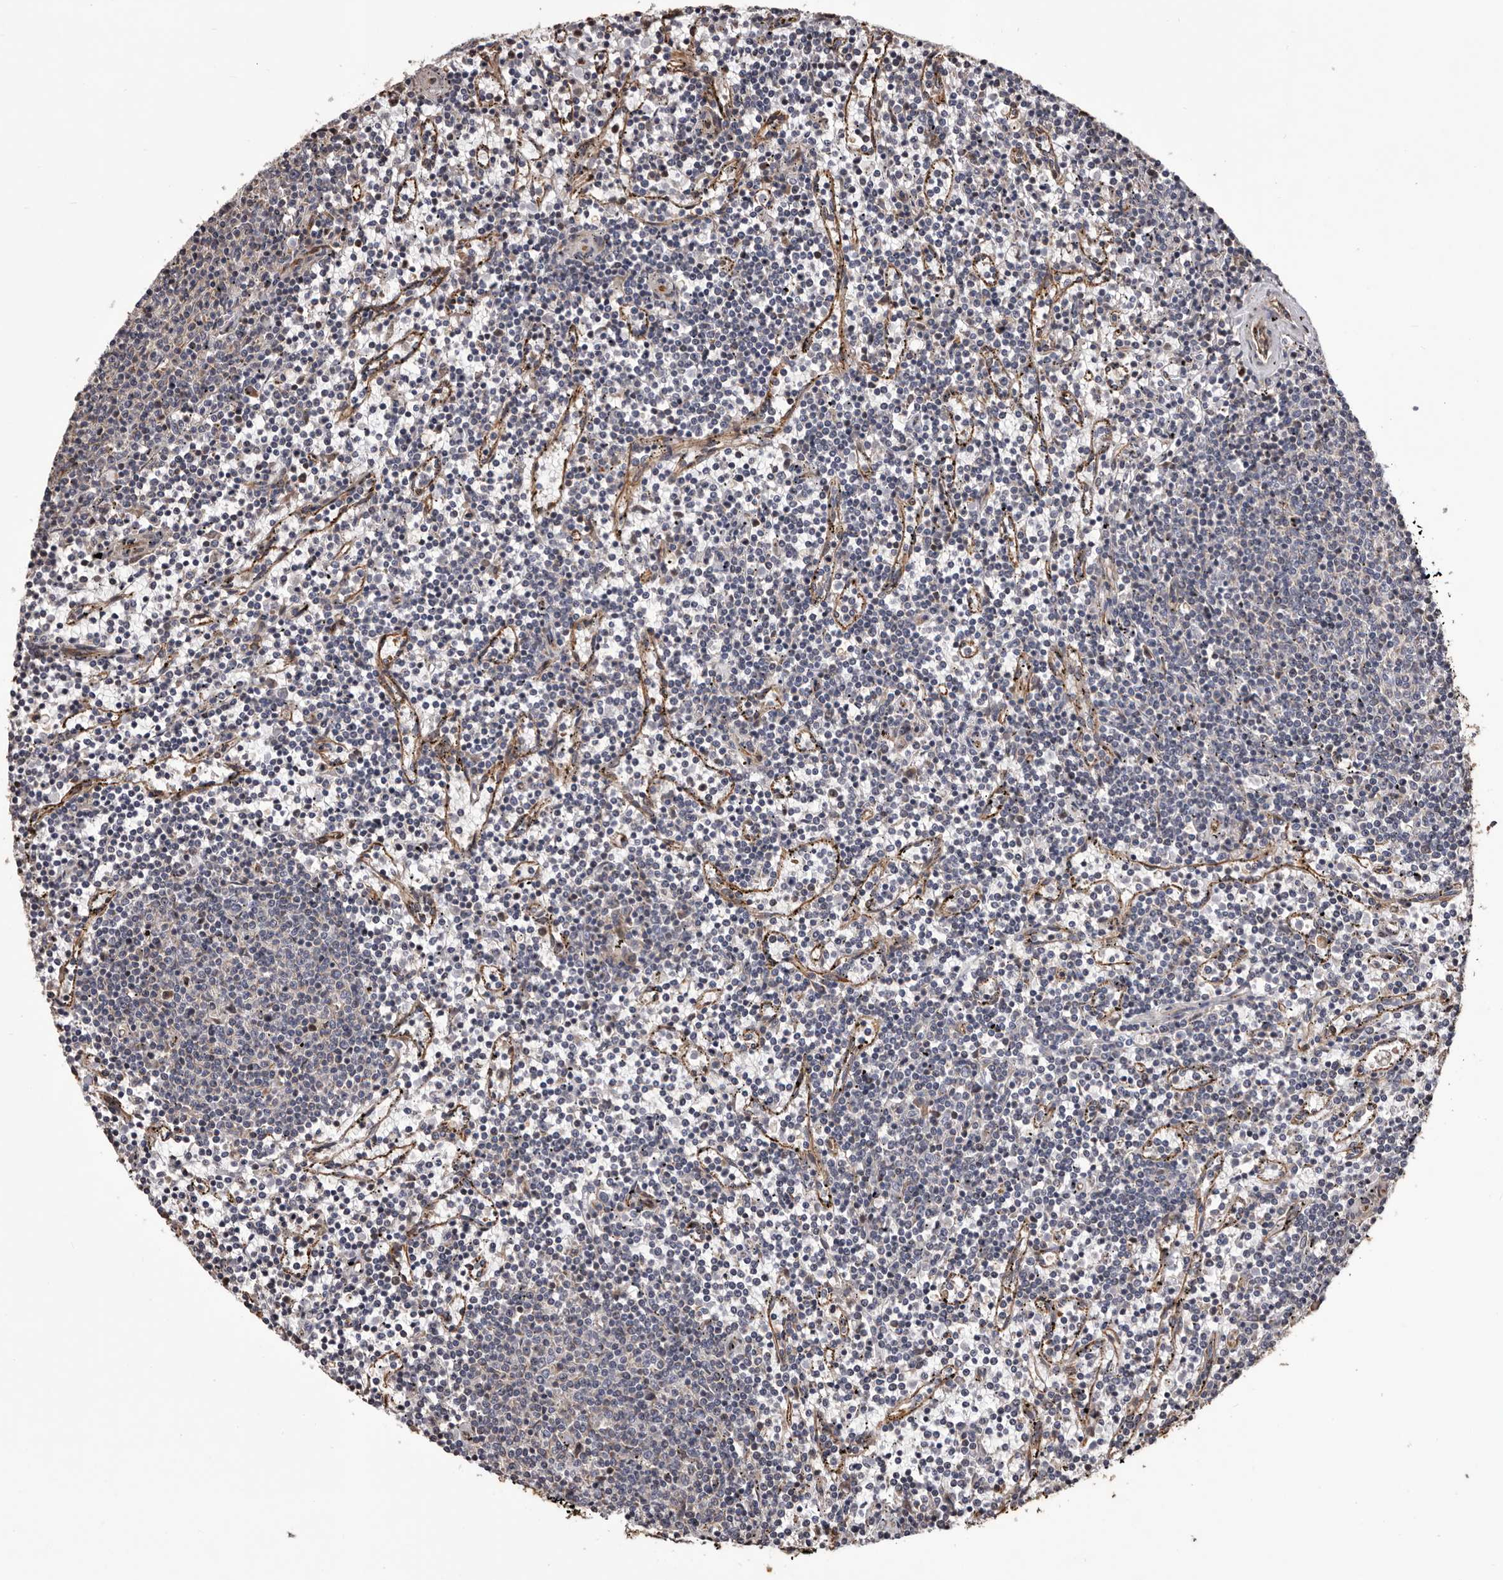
{"staining": {"intensity": "negative", "quantity": "none", "location": "none"}, "tissue": "lymphoma", "cell_type": "Tumor cells", "image_type": "cancer", "snomed": [{"axis": "morphology", "description": "Malignant lymphoma, non-Hodgkin's type, Low grade"}, {"axis": "topography", "description": "Spleen"}], "caption": "This is an IHC micrograph of low-grade malignant lymphoma, non-Hodgkin's type. There is no positivity in tumor cells.", "gene": "CEP104", "patient": {"sex": "female", "age": 50}}